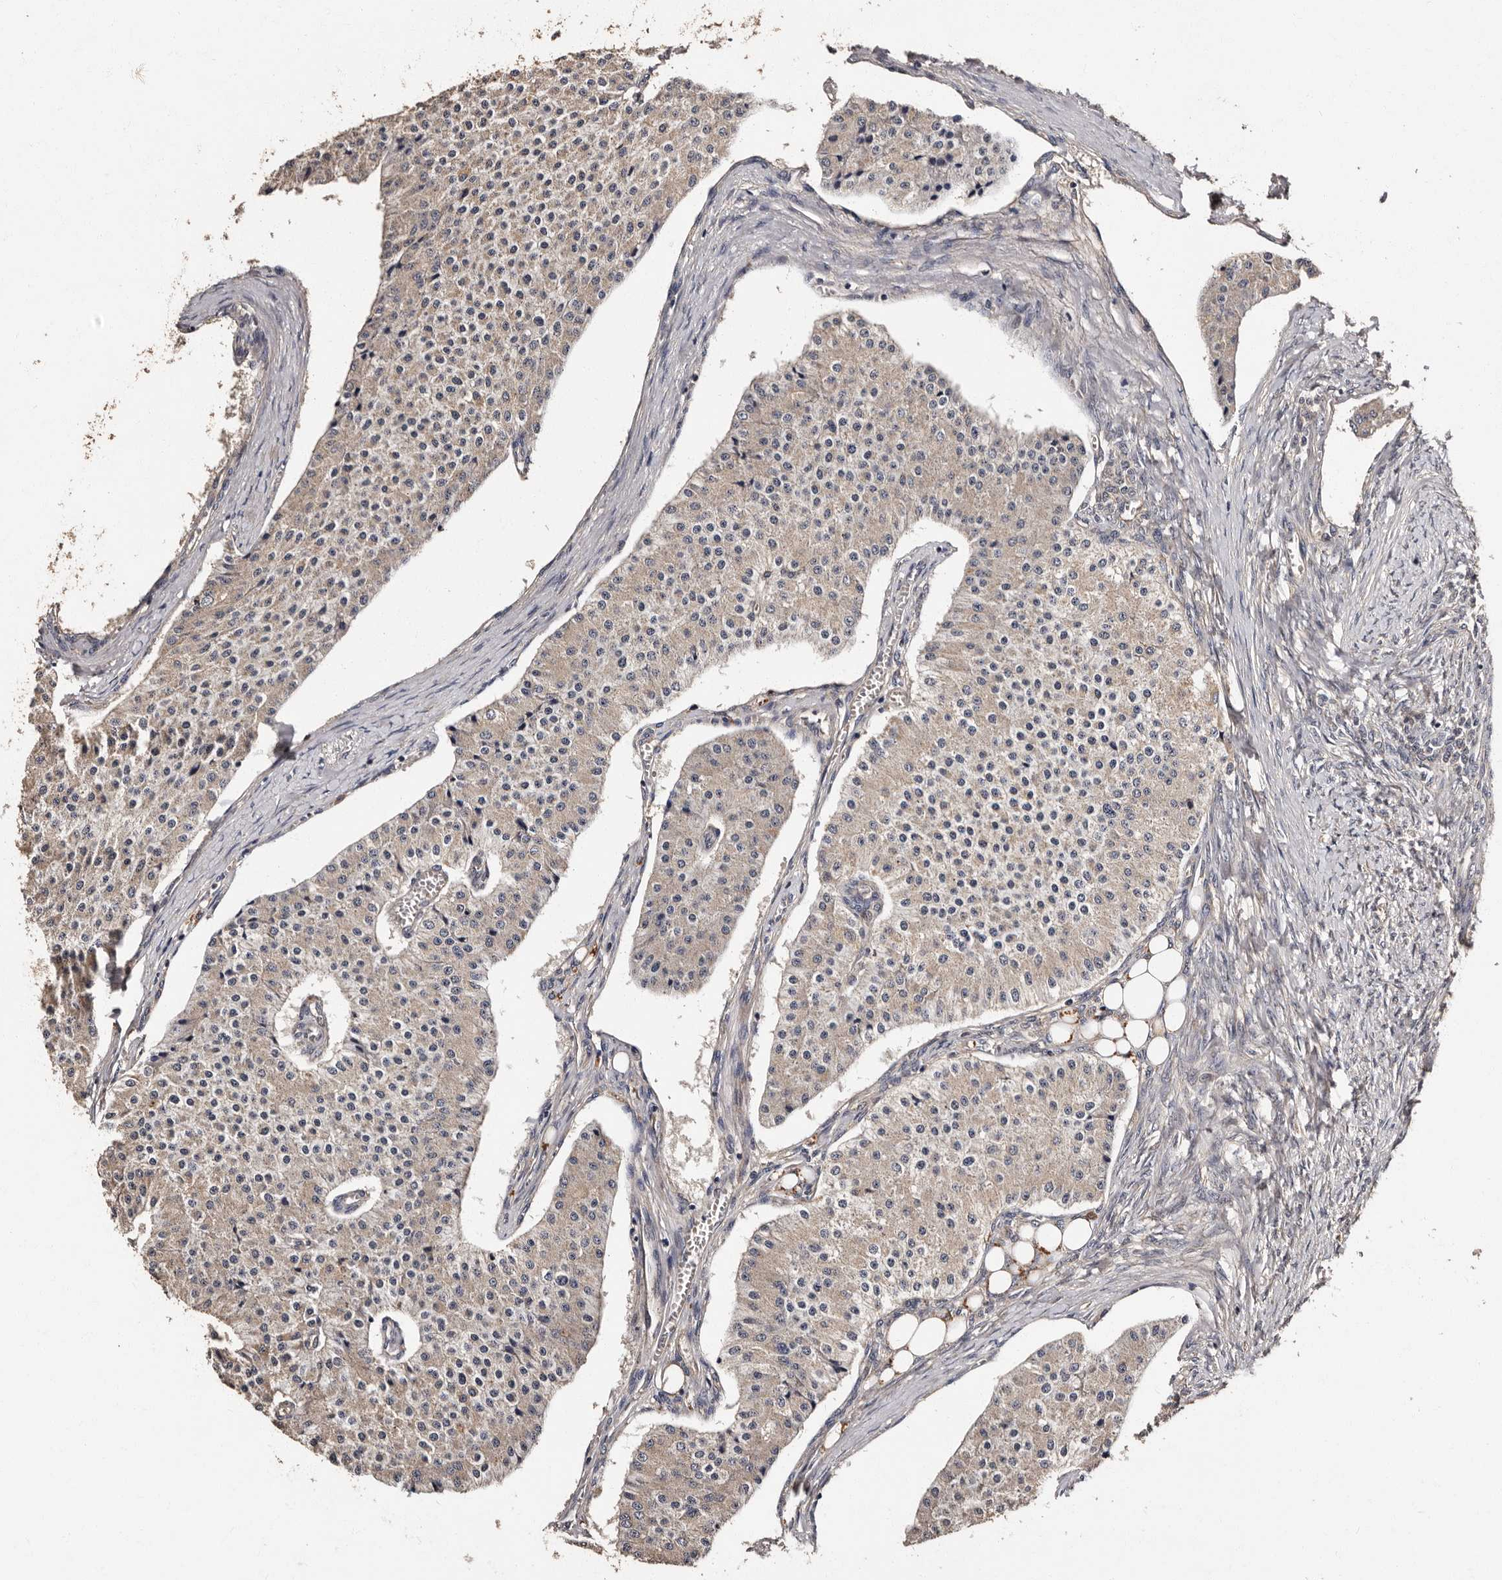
{"staining": {"intensity": "weak", "quantity": "25%-75%", "location": "cytoplasmic/membranous"}, "tissue": "carcinoid", "cell_type": "Tumor cells", "image_type": "cancer", "snomed": [{"axis": "morphology", "description": "Carcinoid, malignant, NOS"}, {"axis": "topography", "description": "Colon"}], "caption": "Immunohistochemistry (DAB) staining of carcinoid demonstrates weak cytoplasmic/membranous protein expression in about 25%-75% of tumor cells.", "gene": "ADCK5", "patient": {"sex": "female", "age": 52}}